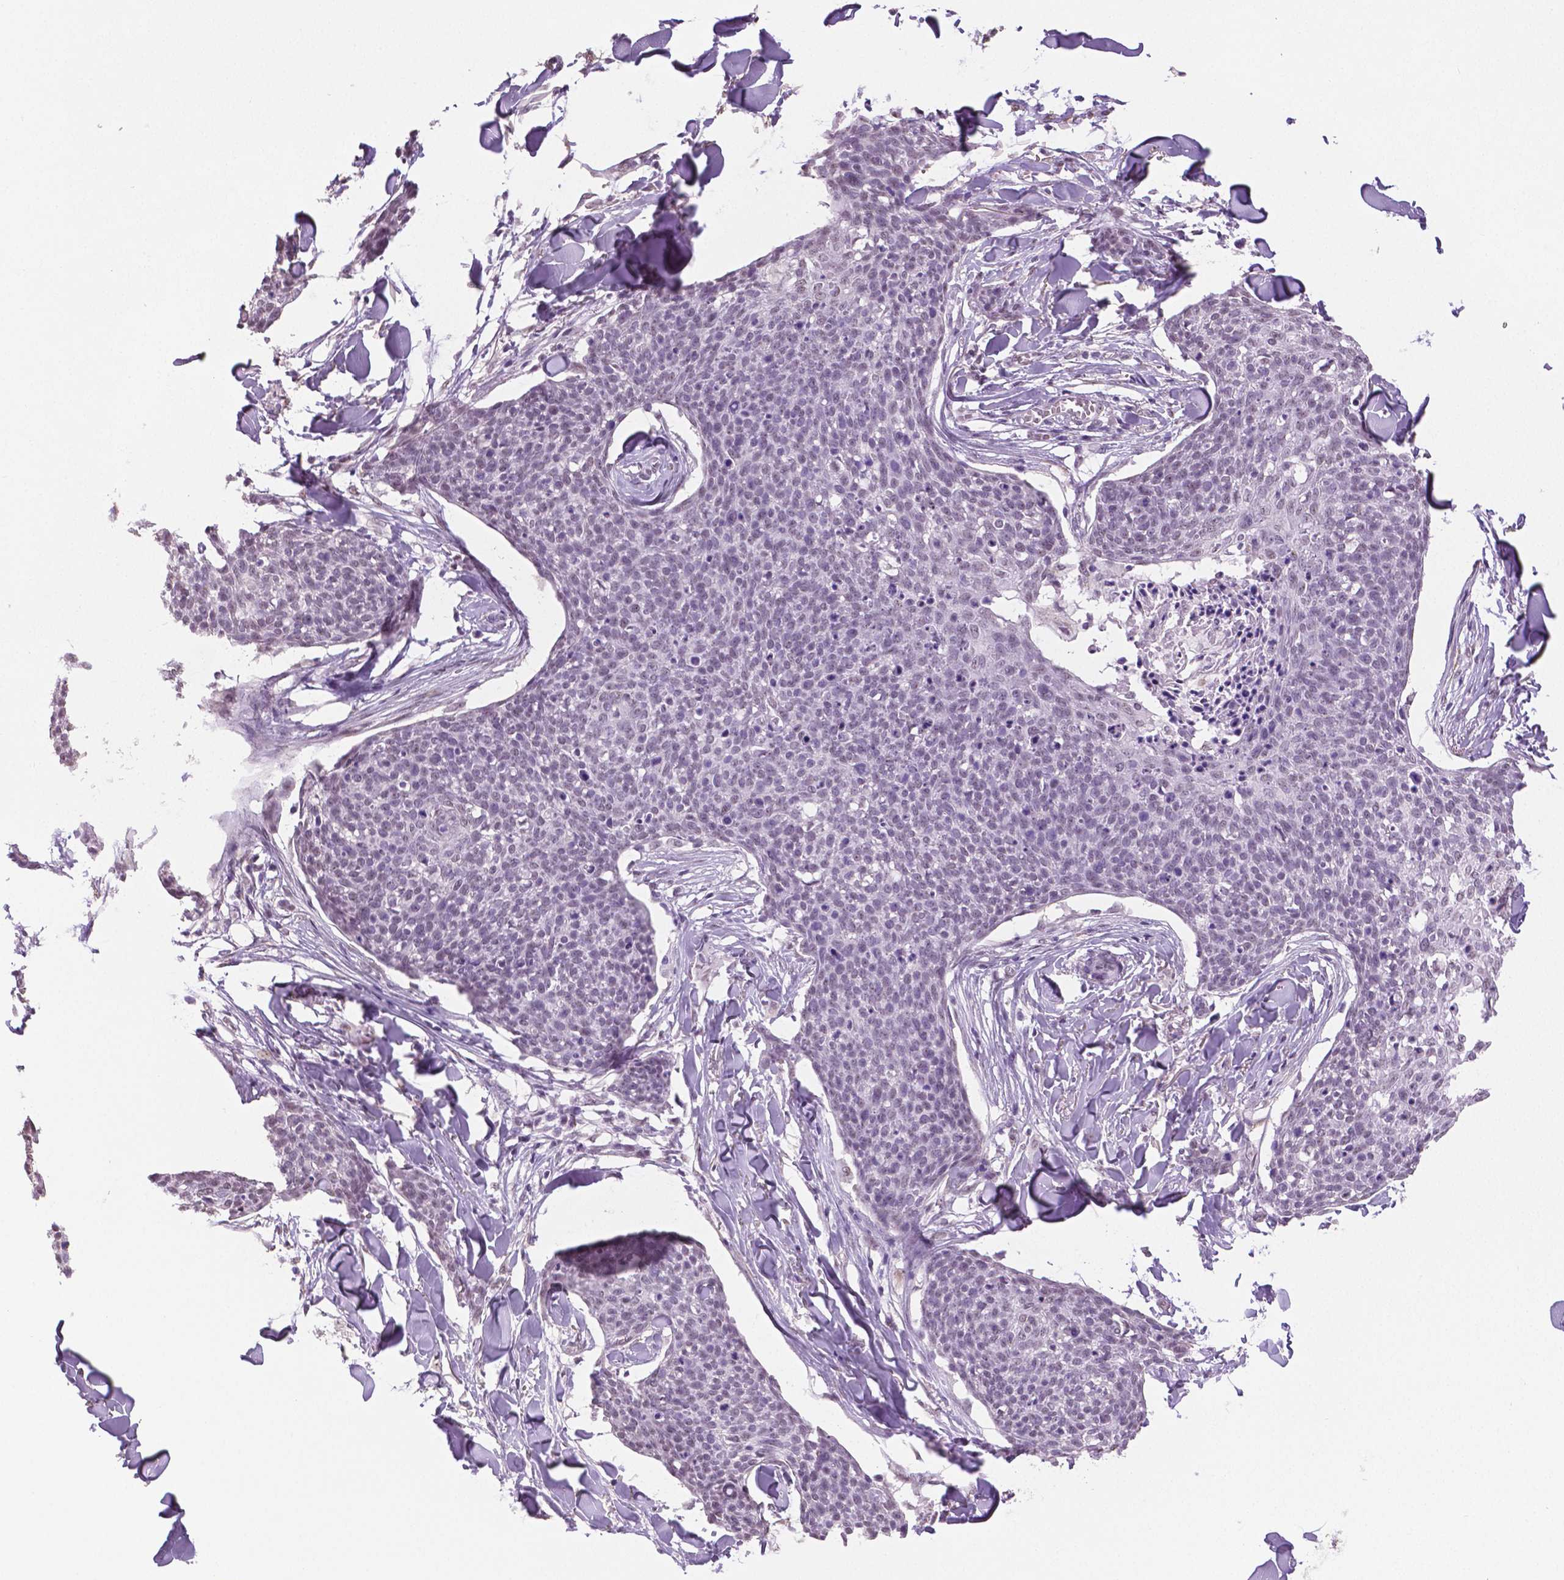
{"staining": {"intensity": "negative", "quantity": "none", "location": "none"}, "tissue": "skin cancer", "cell_type": "Tumor cells", "image_type": "cancer", "snomed": [{"axis": "morphology", "description": "Squamous cell carcinoma, NOS"}, {"axis": "topography", "description": "Skin"}, {"axis": "topography", "description": "Vulva"}], "caption": "DAB (3,3'-diaminobenzidine) immunohistochemical staining of human skin cancer displays no significant positivity in tumor cells.", "gene": "IGF2BP1", "patient": {"sex": "female", "age": 75}}